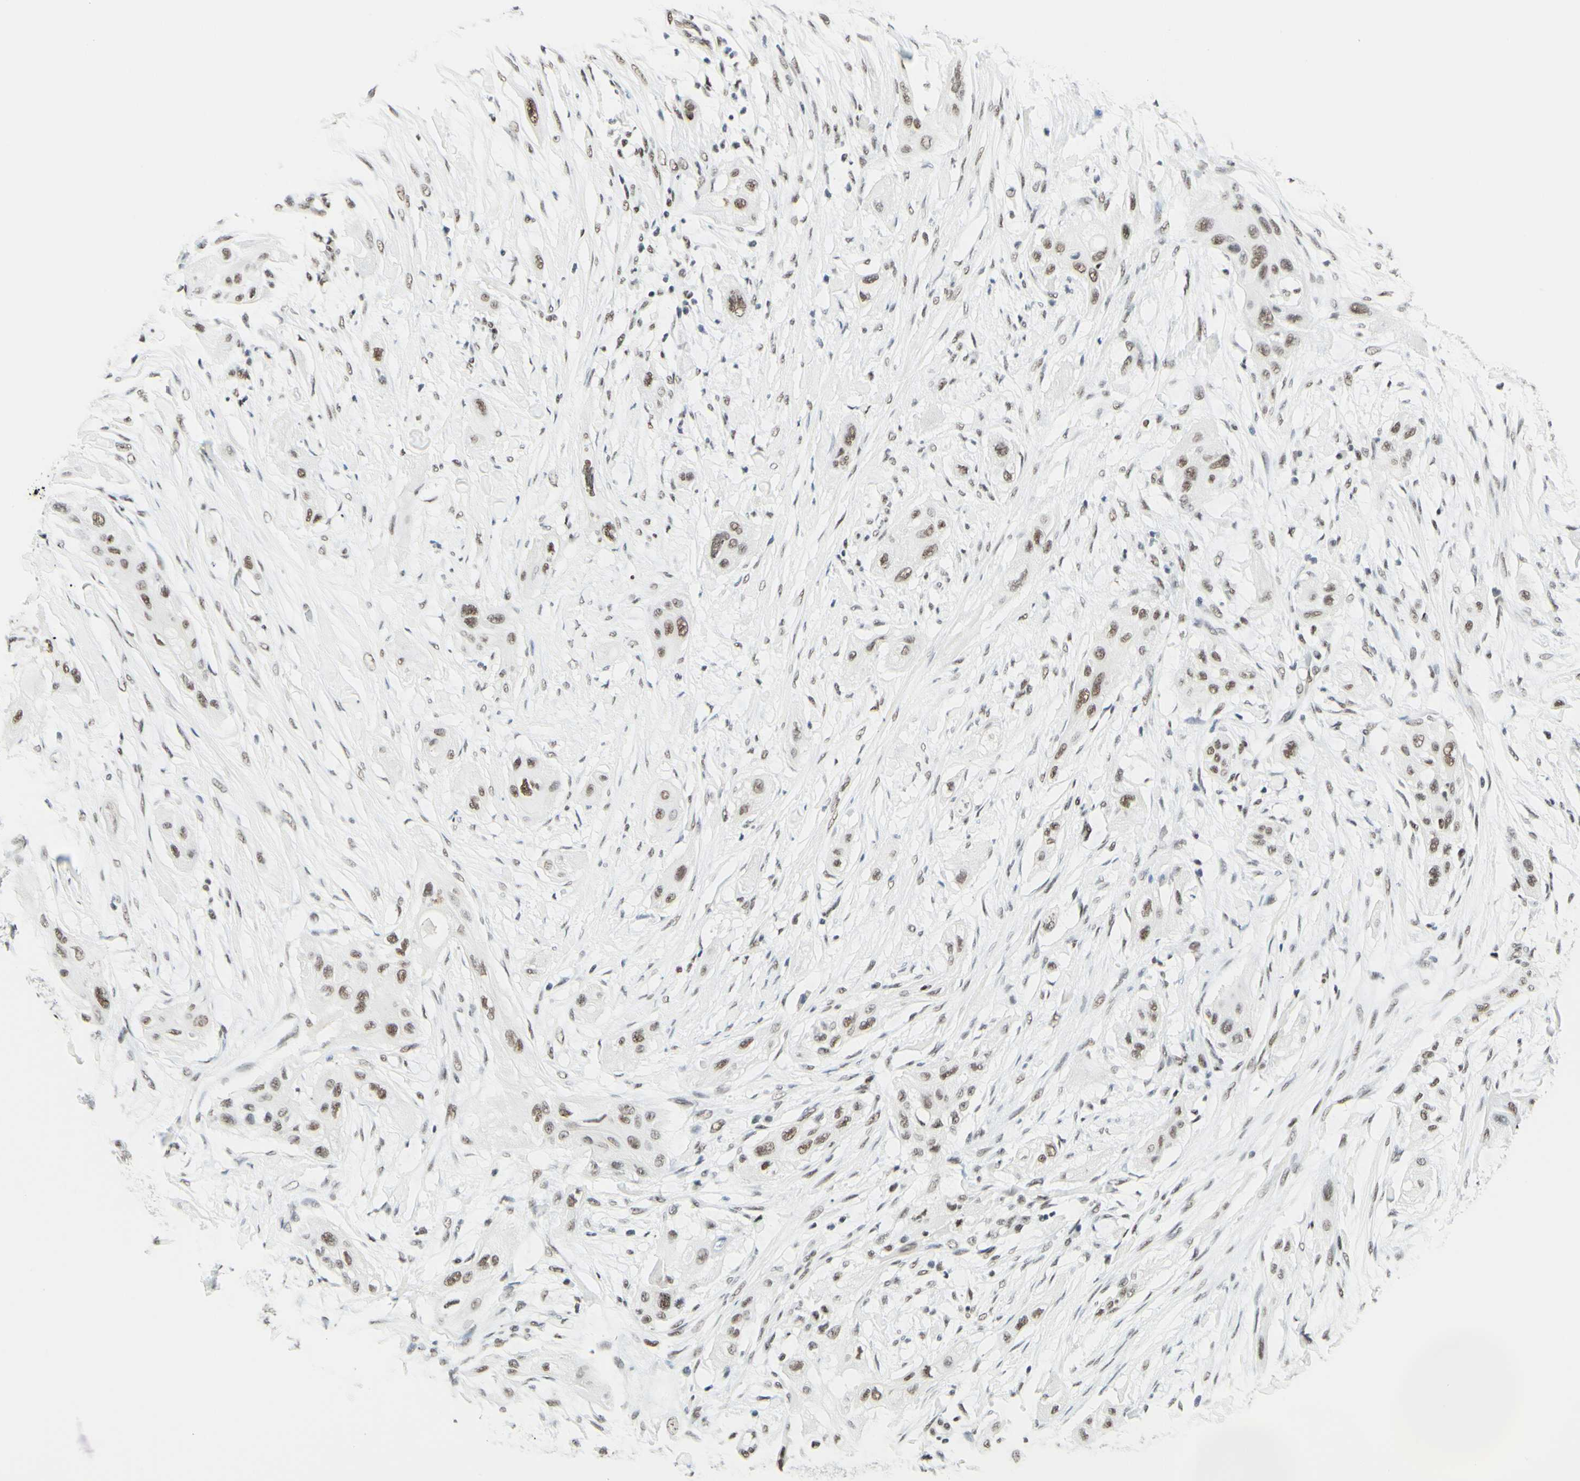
{"staining": {"intensity": "weak", "quantity": "25%-75%", "location": "nuclear"}, "tissue": "lung cancer", "cell_type": "Tumor cells", "image_type": "cancer", "snomed": [{"axis": "morphology", "description": "Squamous cell carcinoma, NOS"}, {"axis": "topography", "description": "Lung"}], "caption": "A micrograph of human lung squamous cell carcinoma stained for a protein demonstrates weak nuclear brown staining in tumor cells. (DAB (3,3'-diaminobenzidine) = brown stain, brightfield microscopy at high magnification).", "gene": "WTAP", "patient": {"sex": "female", "age": 47}}